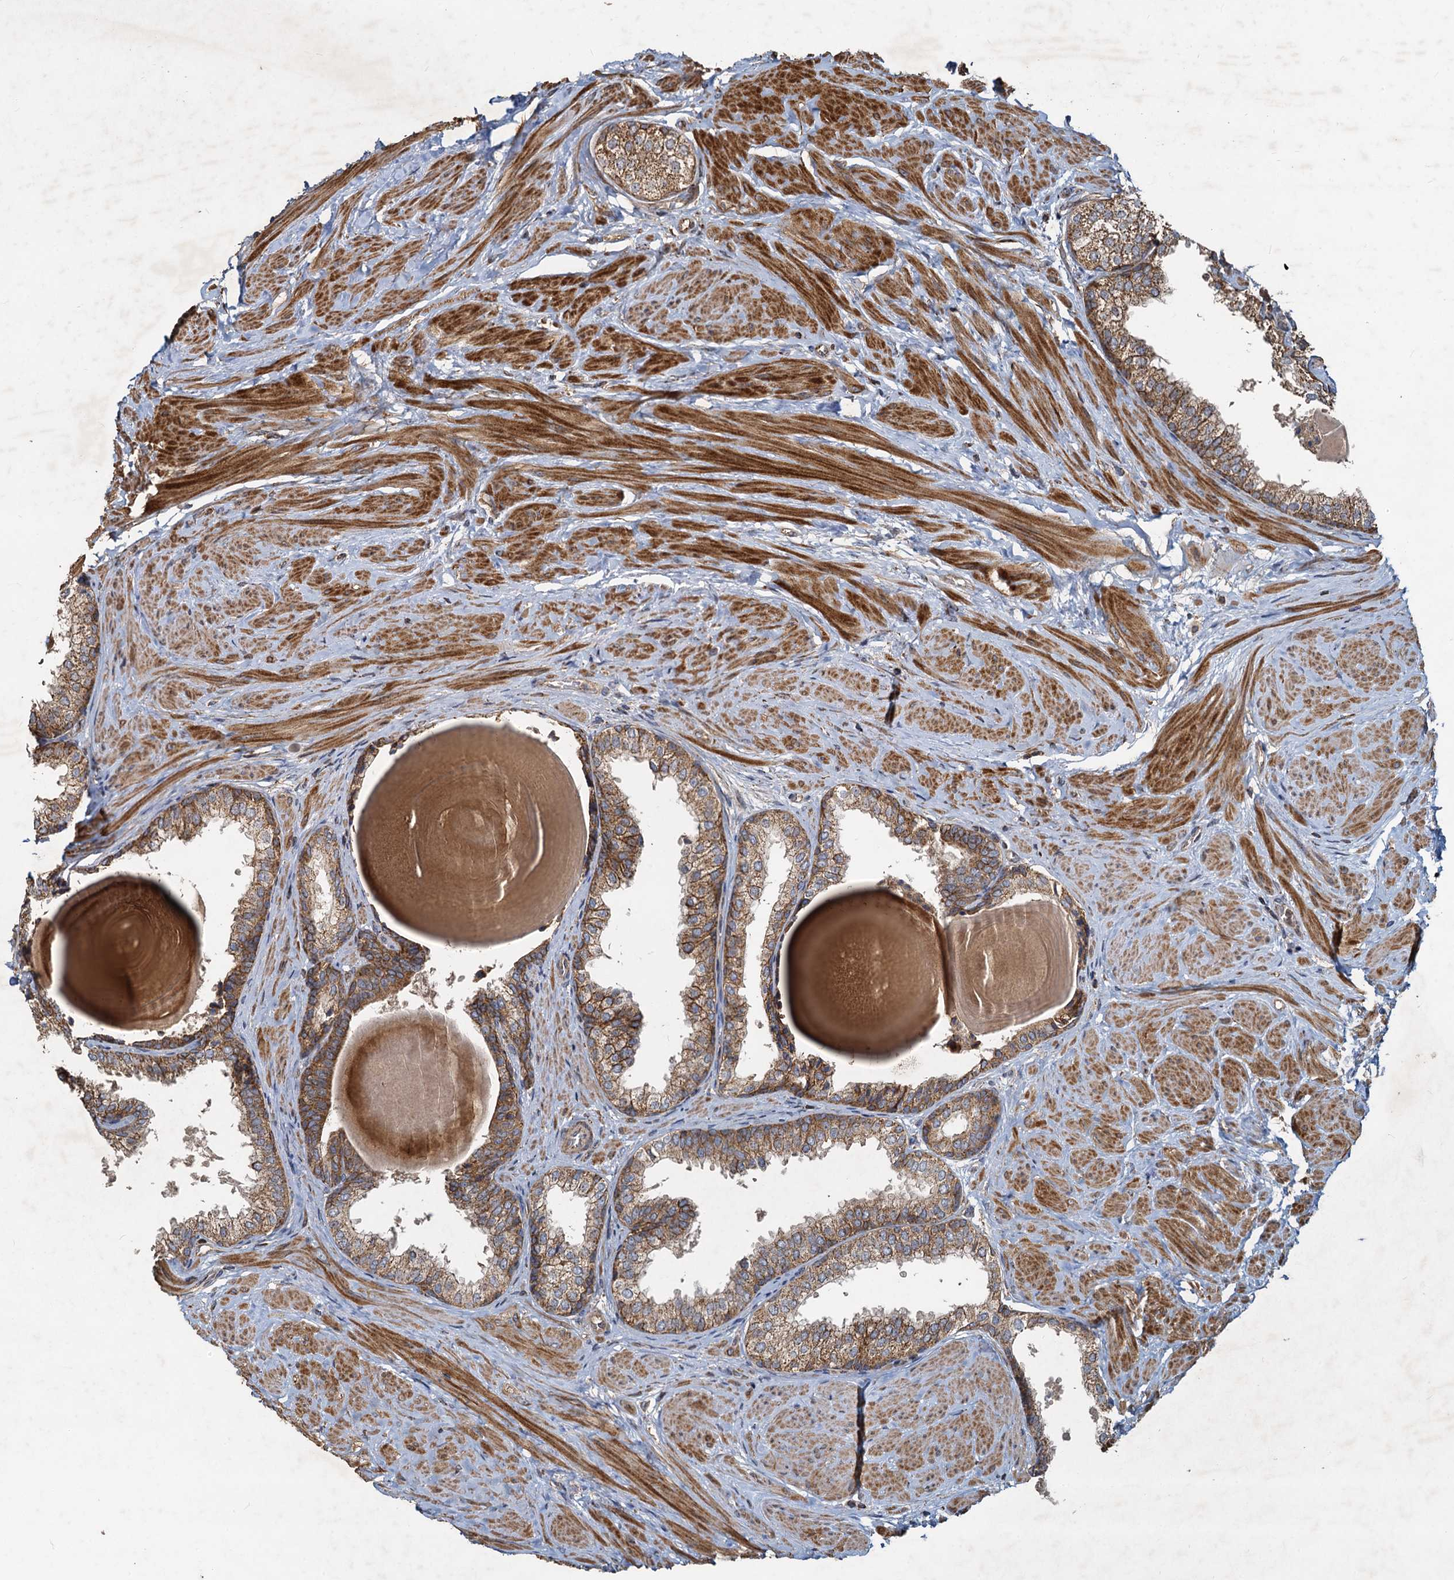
{"staining": {"intensity": "moderate", "quantity": ">75%", "location": "cytoplasmic/membranous"}, "tissue": "prostate", "cell_type": "Glandular cells", "image_type": "normal", "snomed": [{"axis": "morphology", "description": "Normal tissue, NOS"}, {"axis": "topography", "description": "Prostate"}], "caption": "Glandular cells show moderate cytoplasmic/membranous positivity in approximately >75% of cells in normal prostate.", "gene": "SDS", "patient": {"sex": "male", "age": 48}}